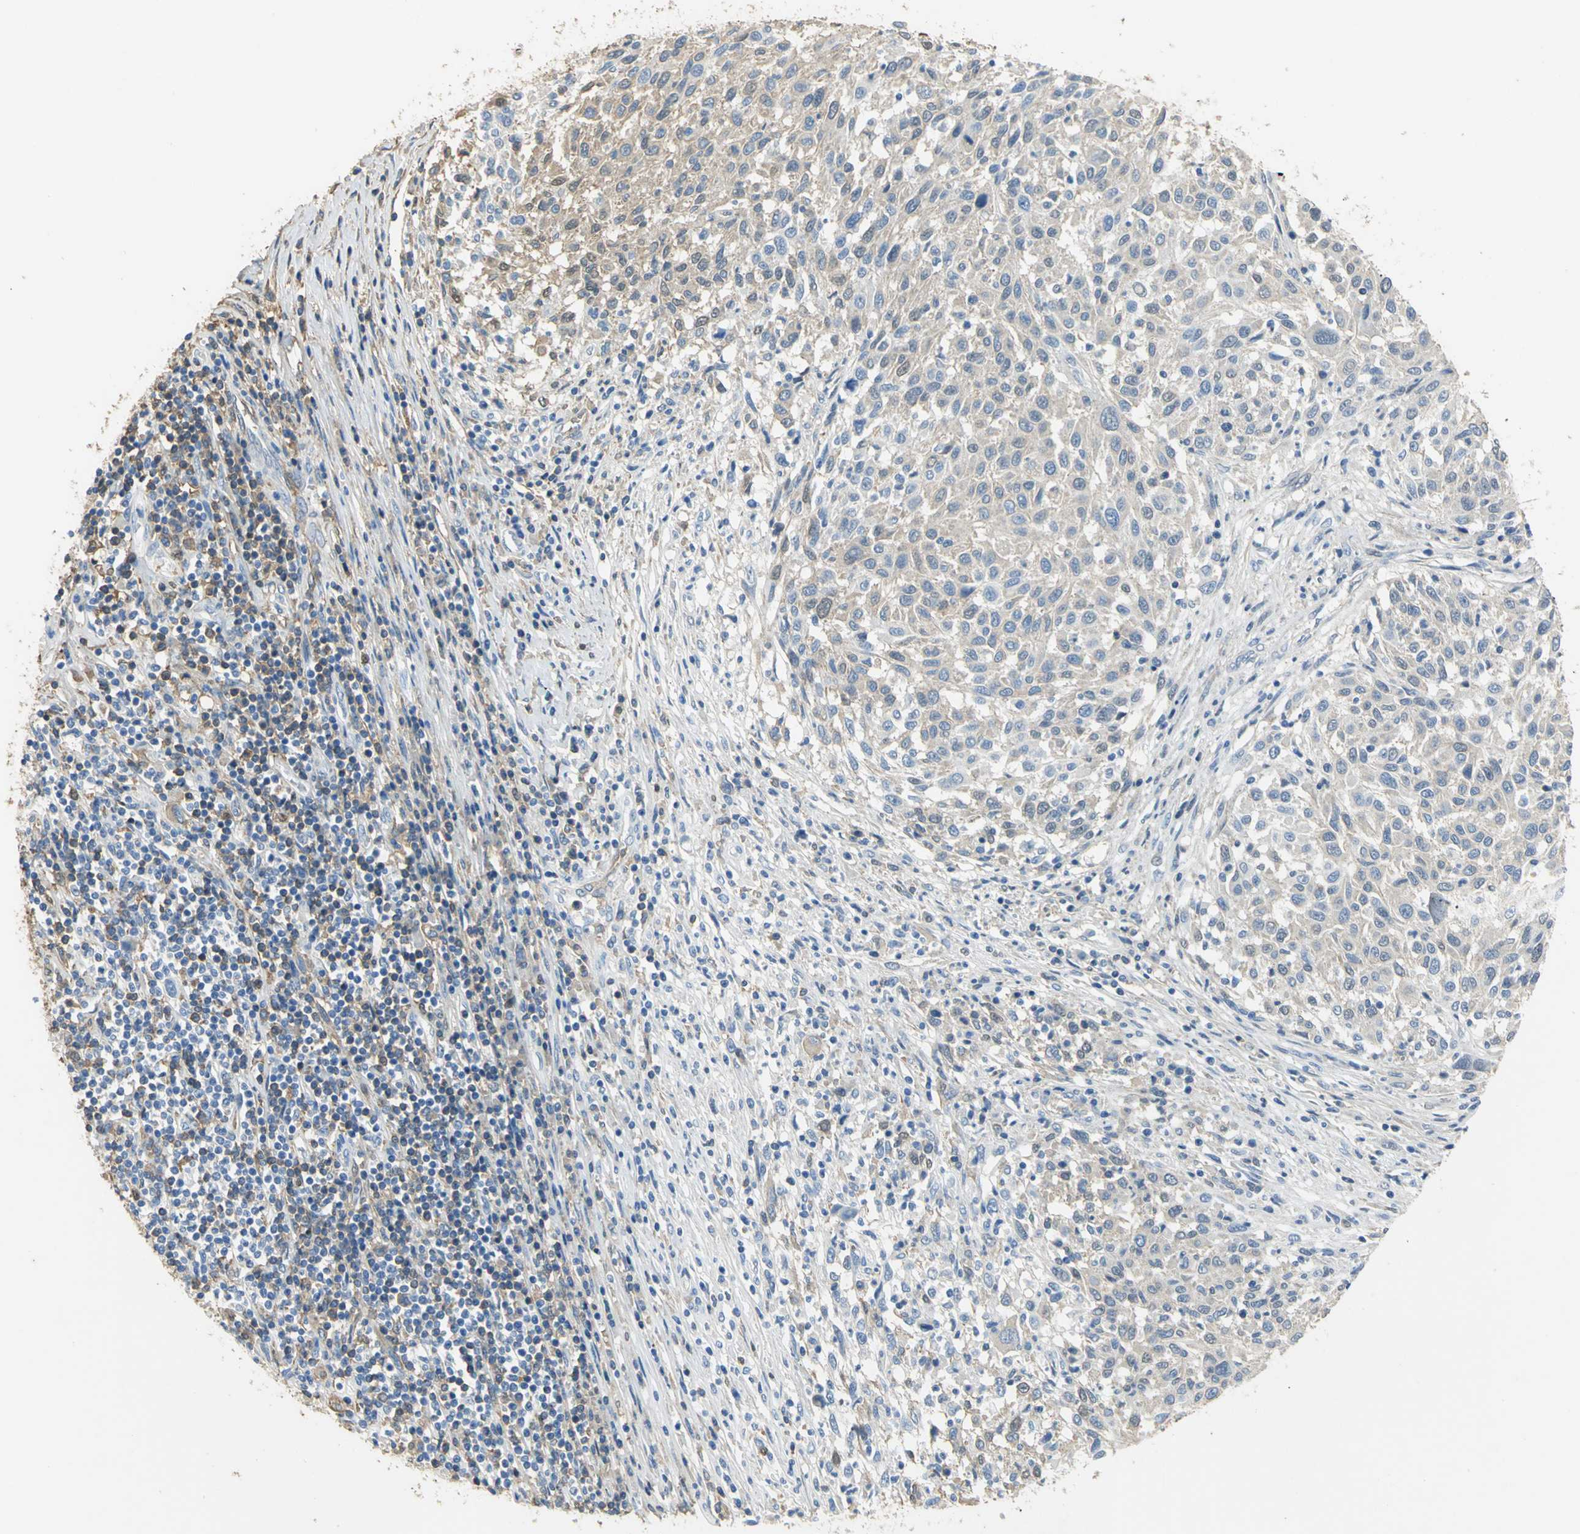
{"staining": {"intensity": "moderate", "quantity": "<25%", "location": "cytoplasmic/membranous"}, "tissue": "melanoma", "cell_type": "Tumor cells", "image_type": "cancer", "snomed": [{"axis": "morphology", "description": "Malignant melanoma, Metastatic site"}, {"axis": "topography", "description": "Lymph node"}], "caption": "Tumor cells display low levels of moderate cytoplasmic/membranous expression in approximately <25% of cells in human melanoma. Using DAB (brown) and hematoxylin (blue) stains, captured at high magnification using brightfield microscopy.", "gene": "GYG2", "patient": {"sex": "male", "age": 61}}